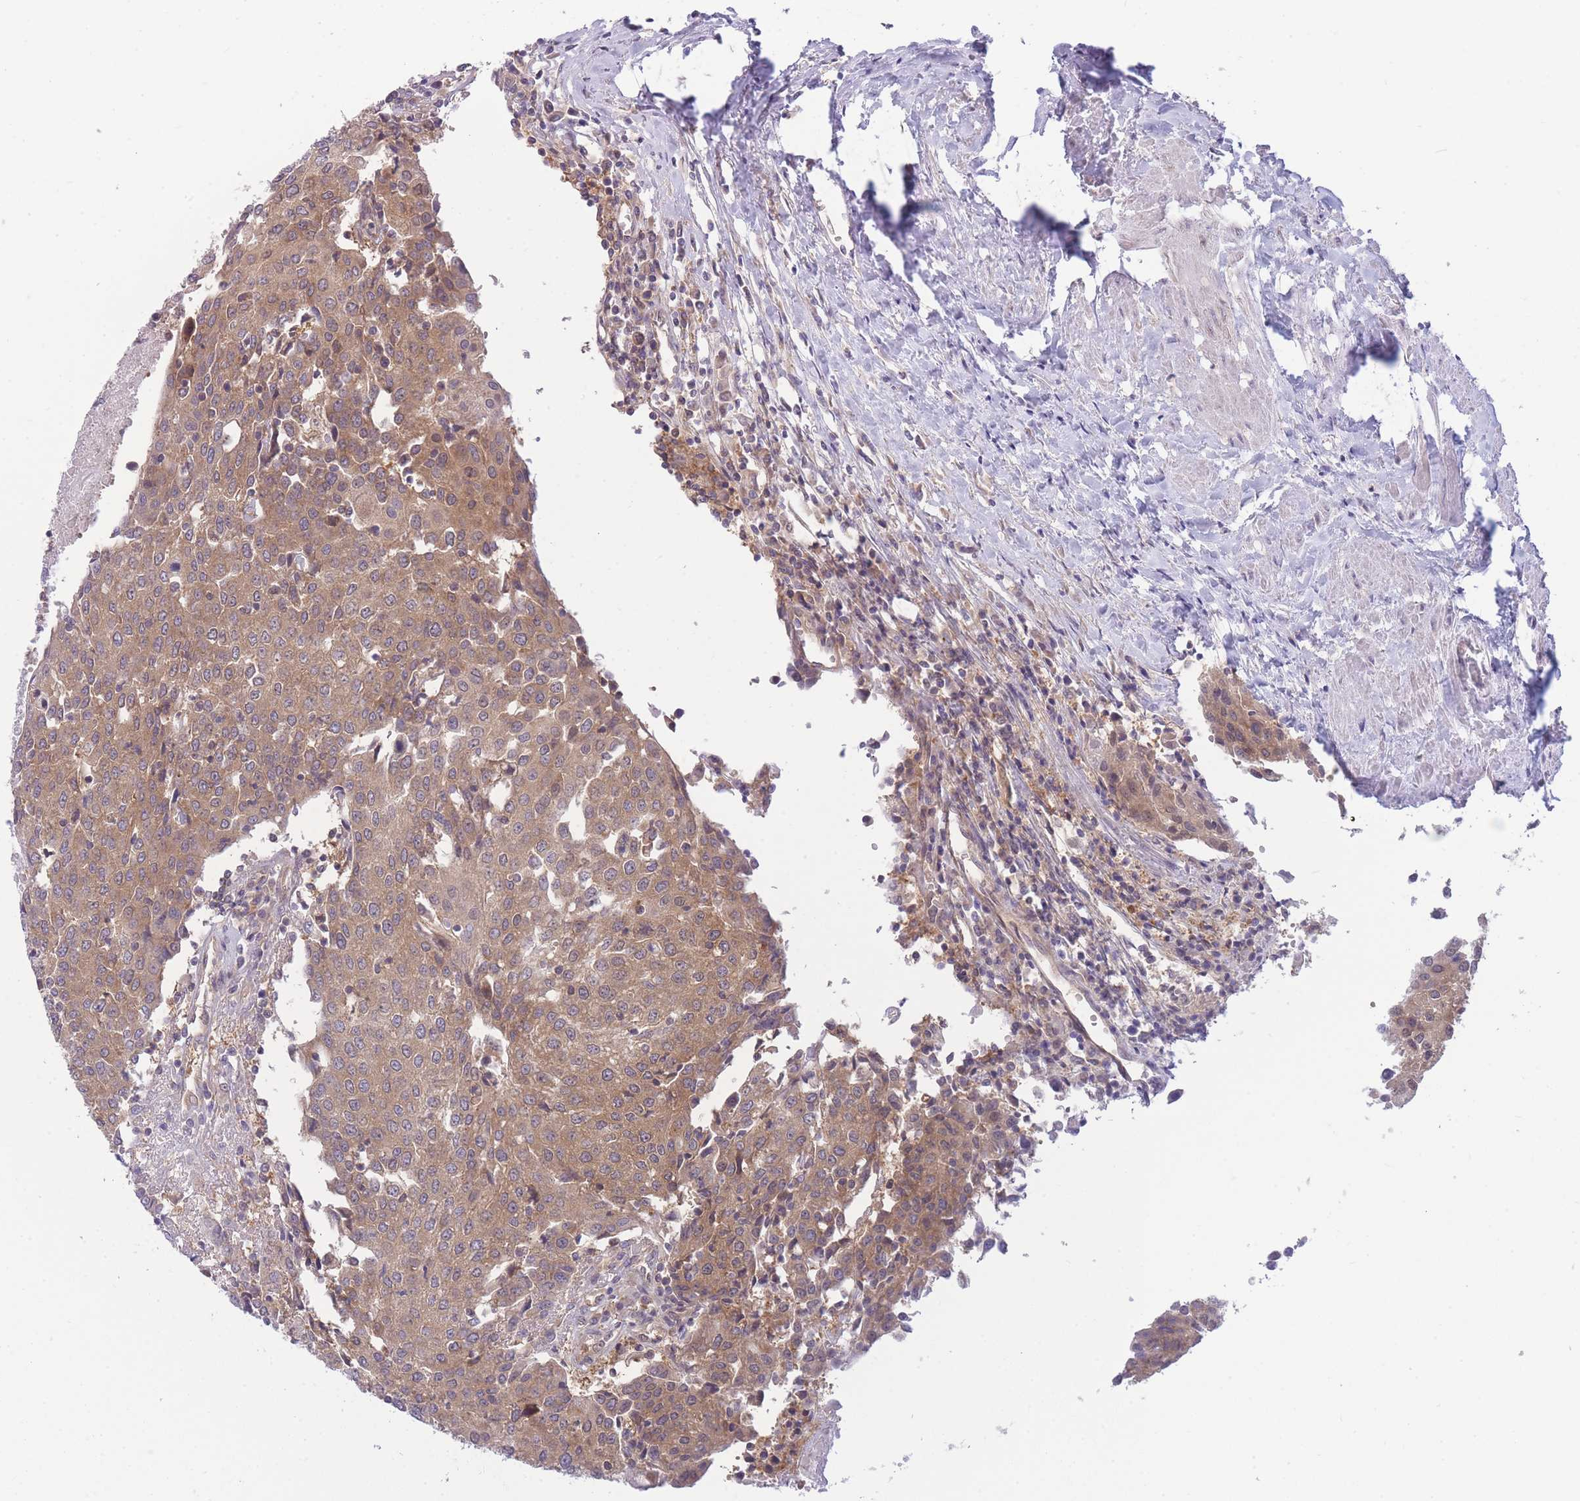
{"staining": {"intensity": "moderate", "quantity": ">75%", "location": "cytoplasmic/membranous"}, "tissue": "urothelial cancer", "cell_type": "Tumor cells", "image_type": "cancer", "snomed": [{"axis": "morphology", "description": "Urothelial carcinoma, High grade"}, {"axis": "topography", "description": "Urinary bladder"}], "caption": "Brown immunohistochemical staining in human urothelial carcinoma (high-grade) reveals moderate cytoplasmic/membranous positivity in about >75% of tumor cells.", "gene": "PFDN6", "patient": {"sex": "female", "age": 85}}